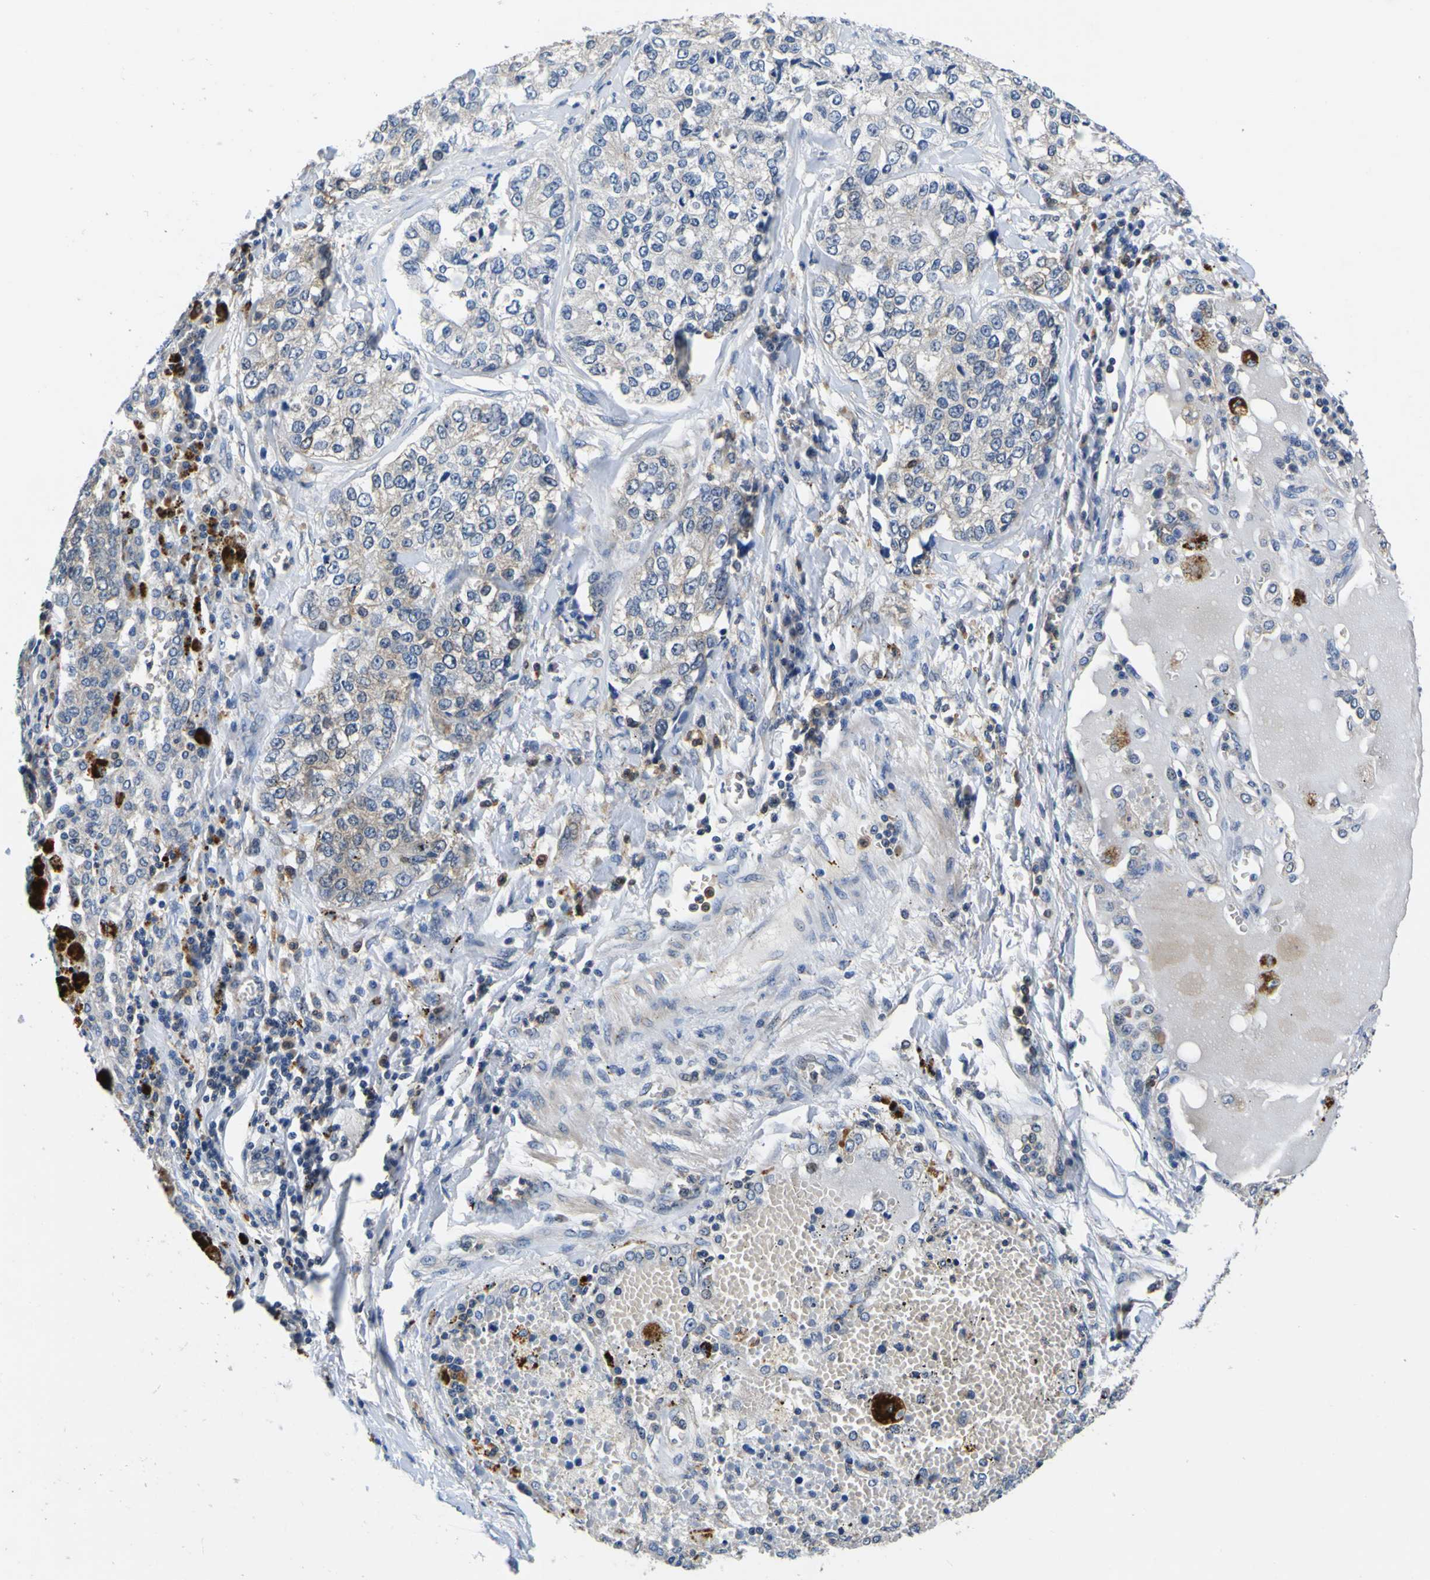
{"staining": {"intensity": "weak", "quantity": "25%-75%", "location": "cytoplasmic/membranous"}, "tissue": "lung cancer", "cell_type": "Tumor cells", "image_type": "cancer", "snomed": [{"axis": "morphology", "description": "Adenocarcinoma, NOS"}, {"axis": "topography", "description": "Lung"}], "caption": "Lung cancer was stained to show a protein in brown. There is low levels of weak cytoplasmic/membranous positivity in approximately 25%-75% of tumor cells.", "gene": "TNIK", "patient": {"sex": "male", "age": 49}}